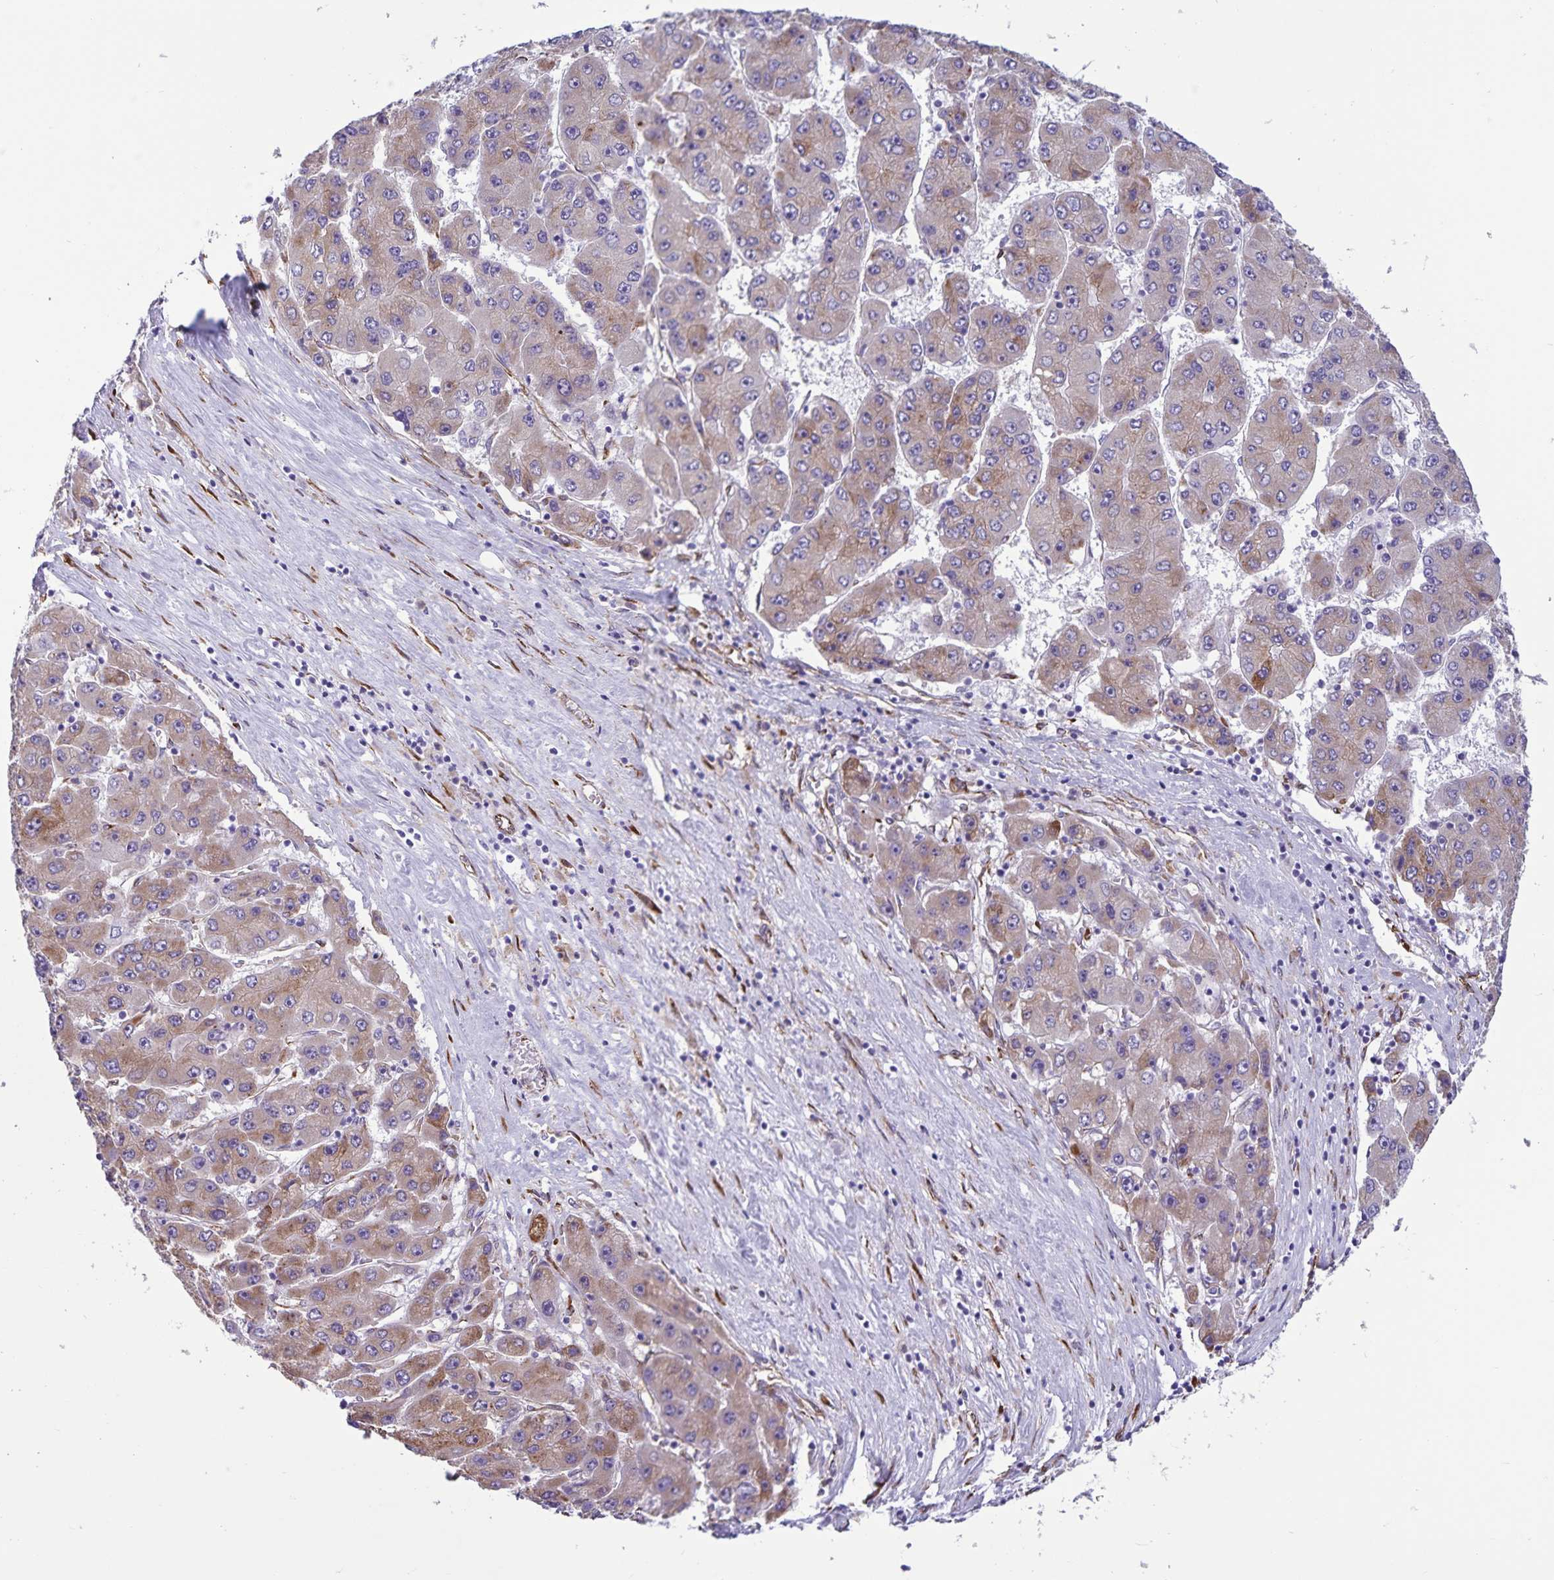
{"staining": {"intensity": "moderate", "quantity": ">75%", "location": "cytoplasmic/membranous"}, "tissue": "liver cancer", "cell_type": "Tumor cells", "image_type": "cancer", "snomed": [{"axis": "morphology", "description": "Carcinoma, Hepatocellular, NOS"}, {"axis": "topography", "description": "Liver"}], "caption": "A micrograph of human liver cancer (hepatocellular carcinoma) stained for a protein displays moderate cytoplasmic/membranous brown staining in tumor cells.", "gene": "RCN1", "patient": {"sex": "female", "age": 61}}